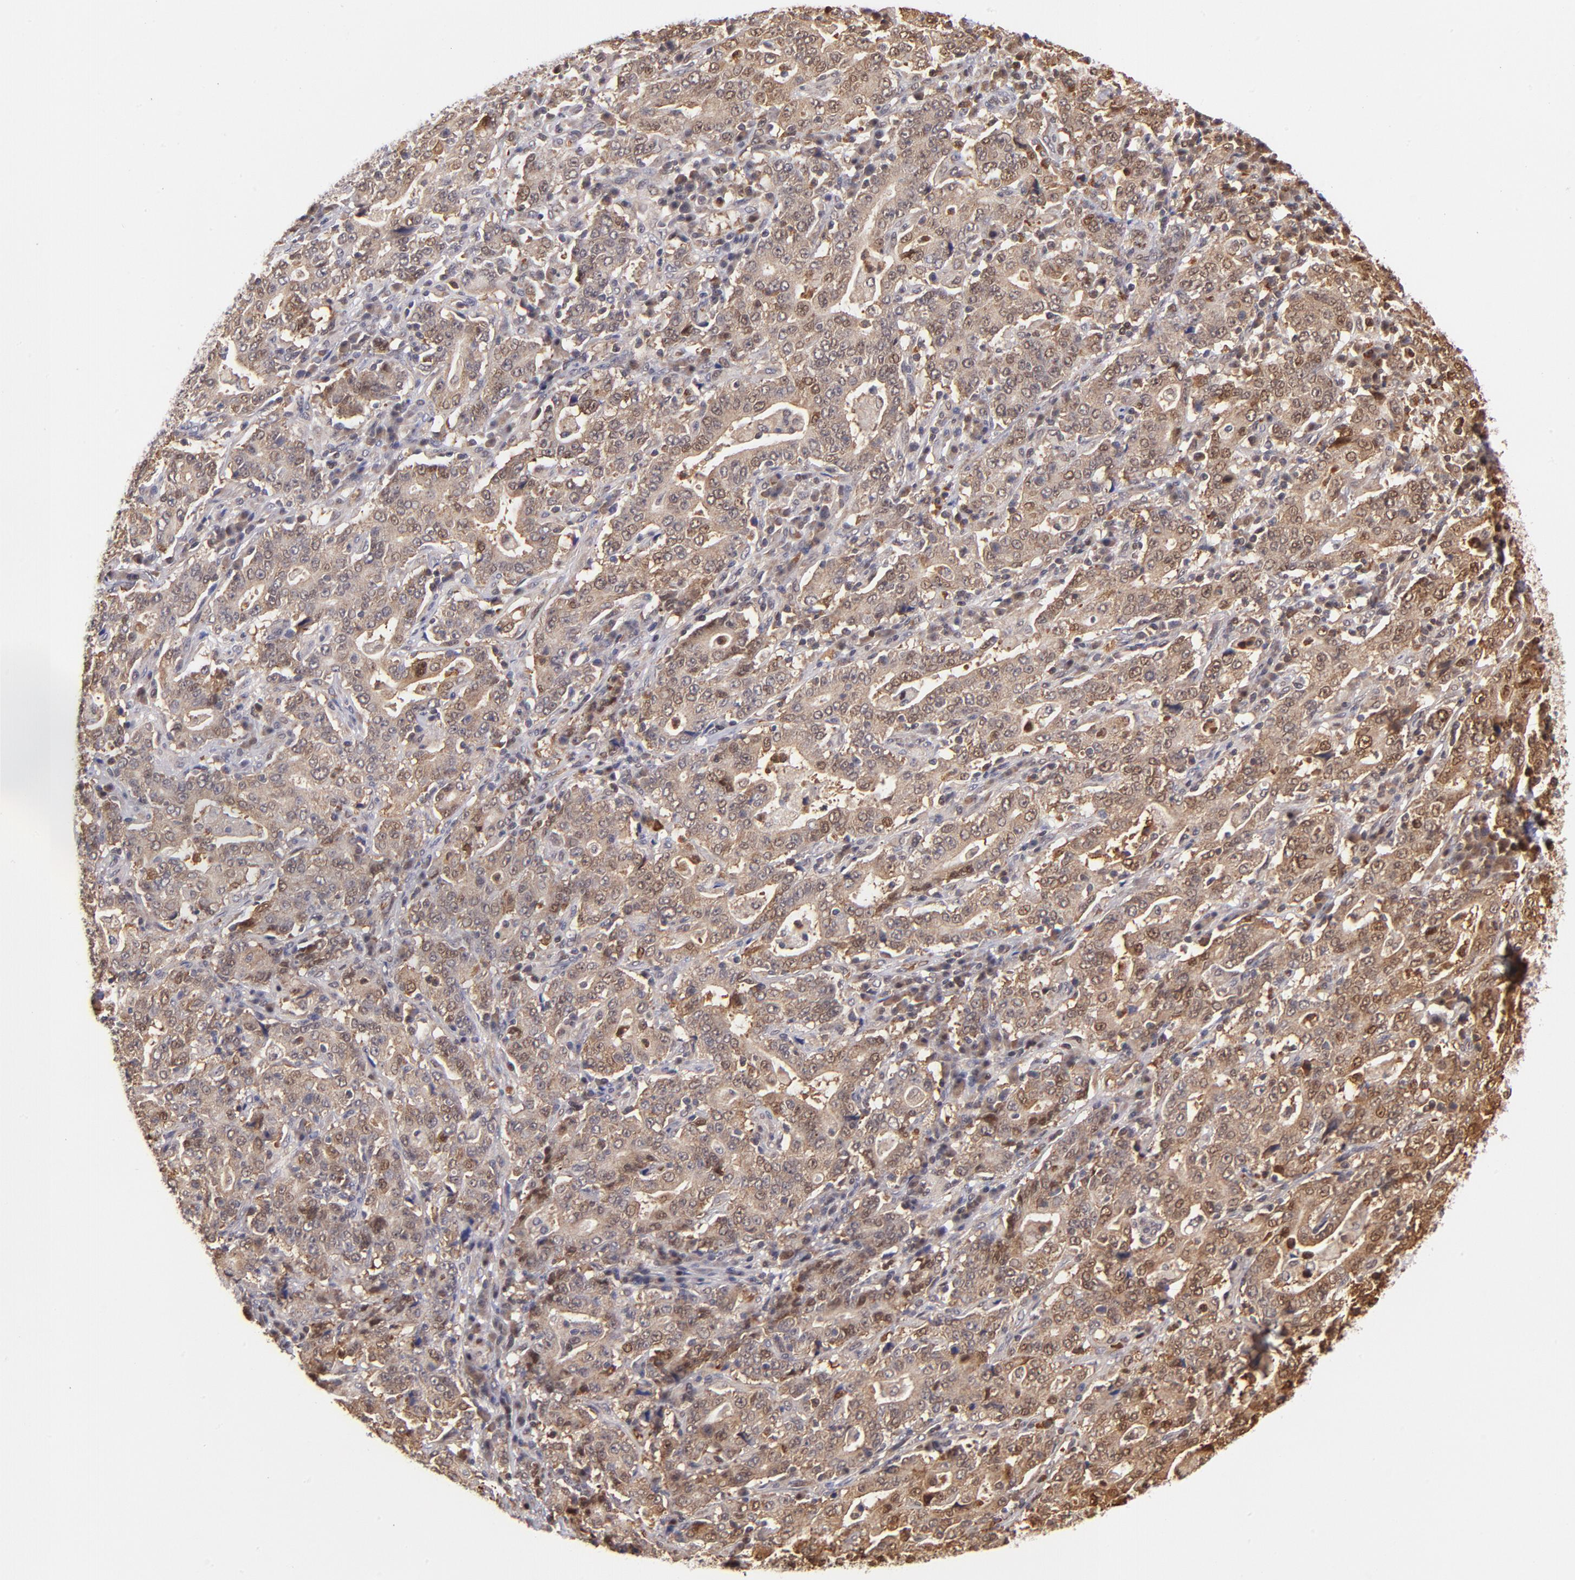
{"staining": {"intensity": "moderate", "quantity": ">75%", "location": "cytoplasmic/membranous"}, "tissue": "stomach cancer", "cell_type": "Tumor cells", "image_type": "cancer", "snomed": [{"axis": "morphology", "description": "Normal tissue, NOS"}, {"axis": "morphology", "description": "Adenocarcinoma, NOS"}, {"axis": "topography", "description": "Stomach, upper"}, {"axis": "topography", "description": "Stomach"}], "caption": "A brown stain highlights moderate cytoplasmic/membranous expression of a protein in stomach cancer tumor cells.", "gene": "YWHAB", "patient": {"sex": "male", "age": 59}}